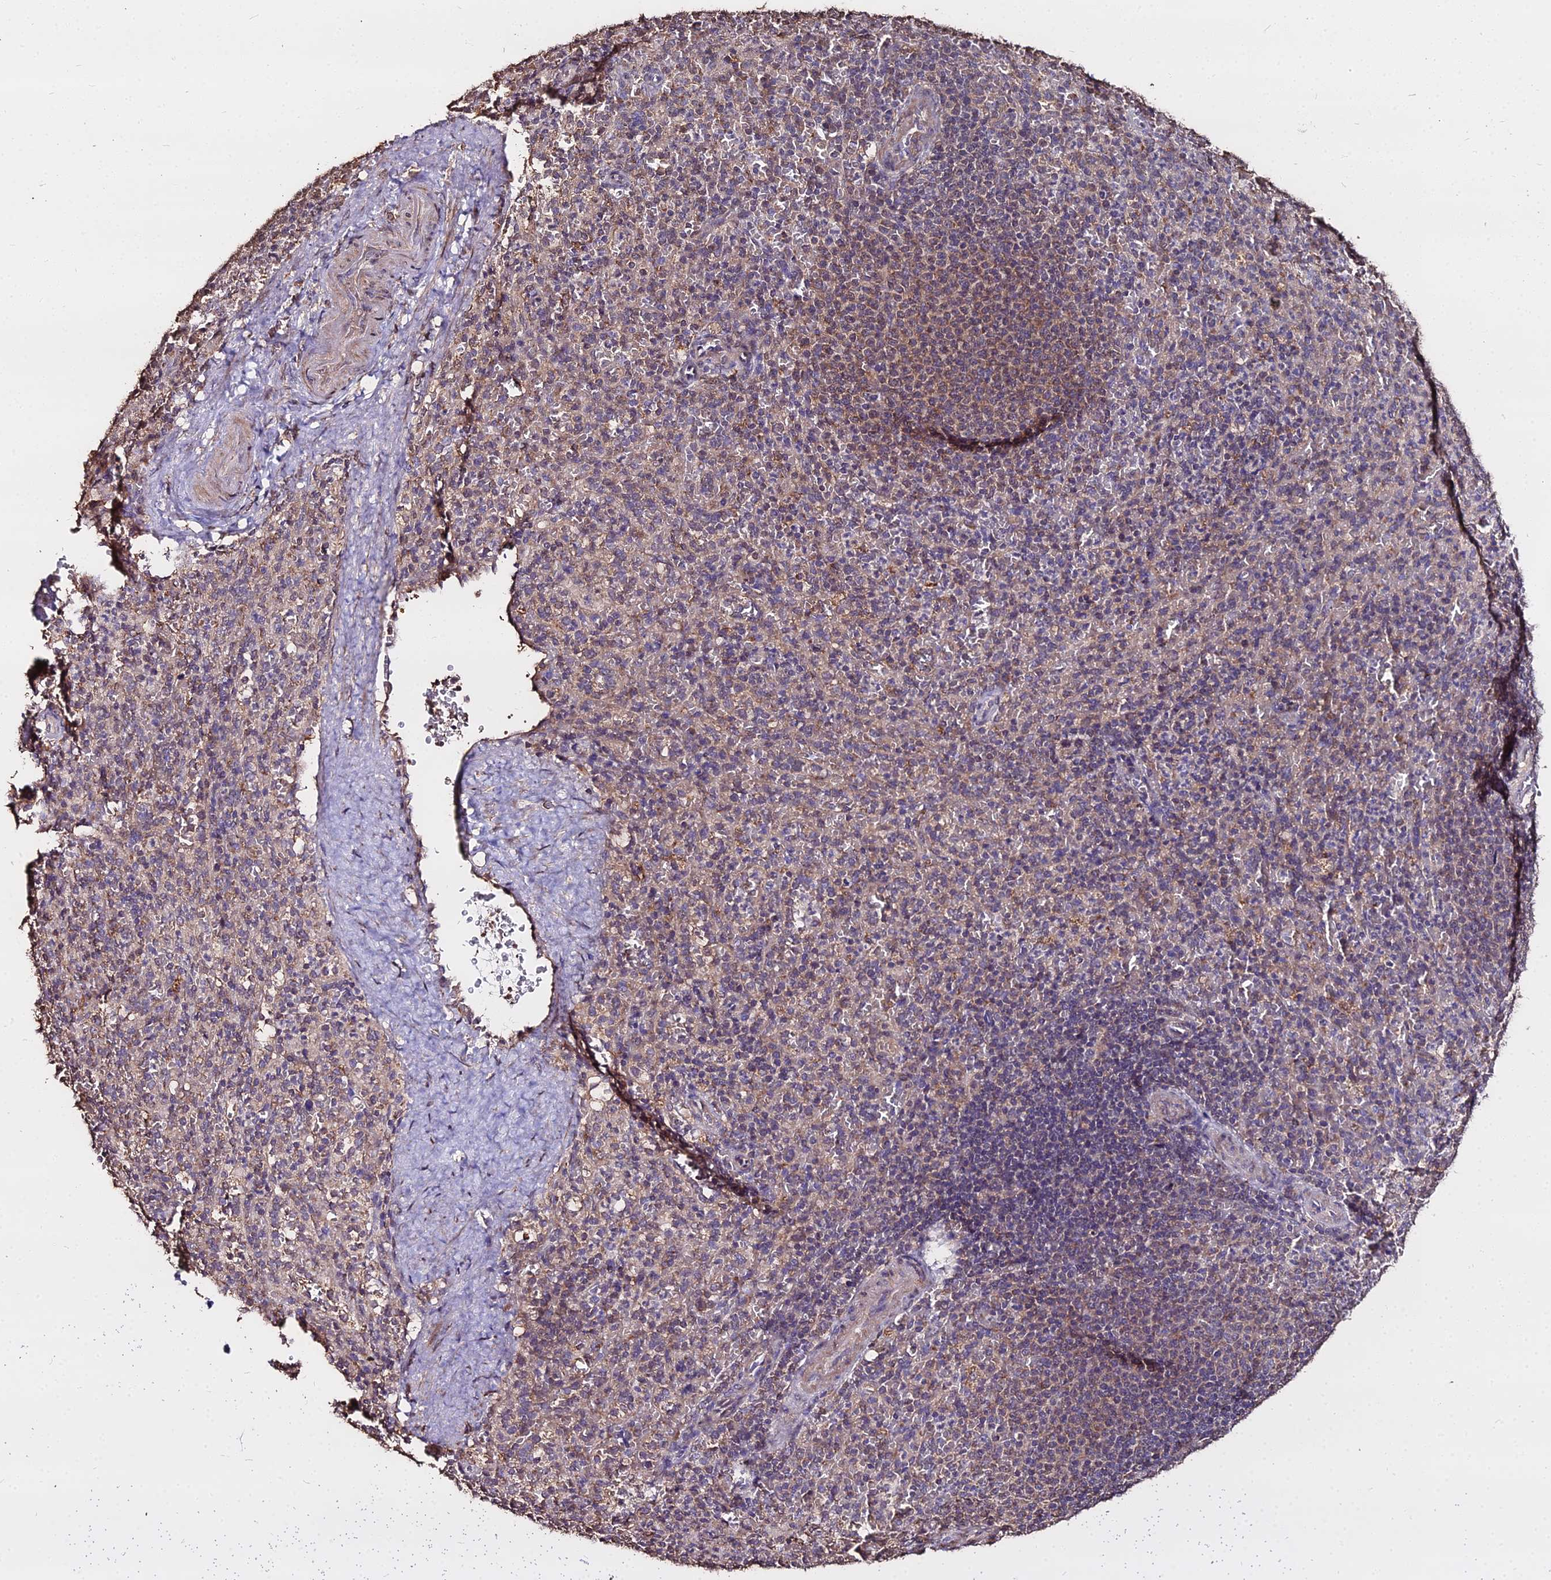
{"staining": {"intensity": "weak", "quantity": "25%-75%", "location": "cytoplasmic/membranous"}, "tissue": "spleen", "cell_type": "Cells in red pulp", "image_type": "normal", "snomed": [{"axis": "morphology", "description": "Normal tissue, NOS"}, {"axis": "topography", "description": "Spleen"}], "caption": "Cells in red pulp reveal low levels of weak cytoplasmic/membranous positivity in about 25%-75% of cells in benign human spleen. The protein is shown in brown color, while the nuclei are stained blue.", "gene": "METTL13", "patient": {"sex": "female", "age": 21}}